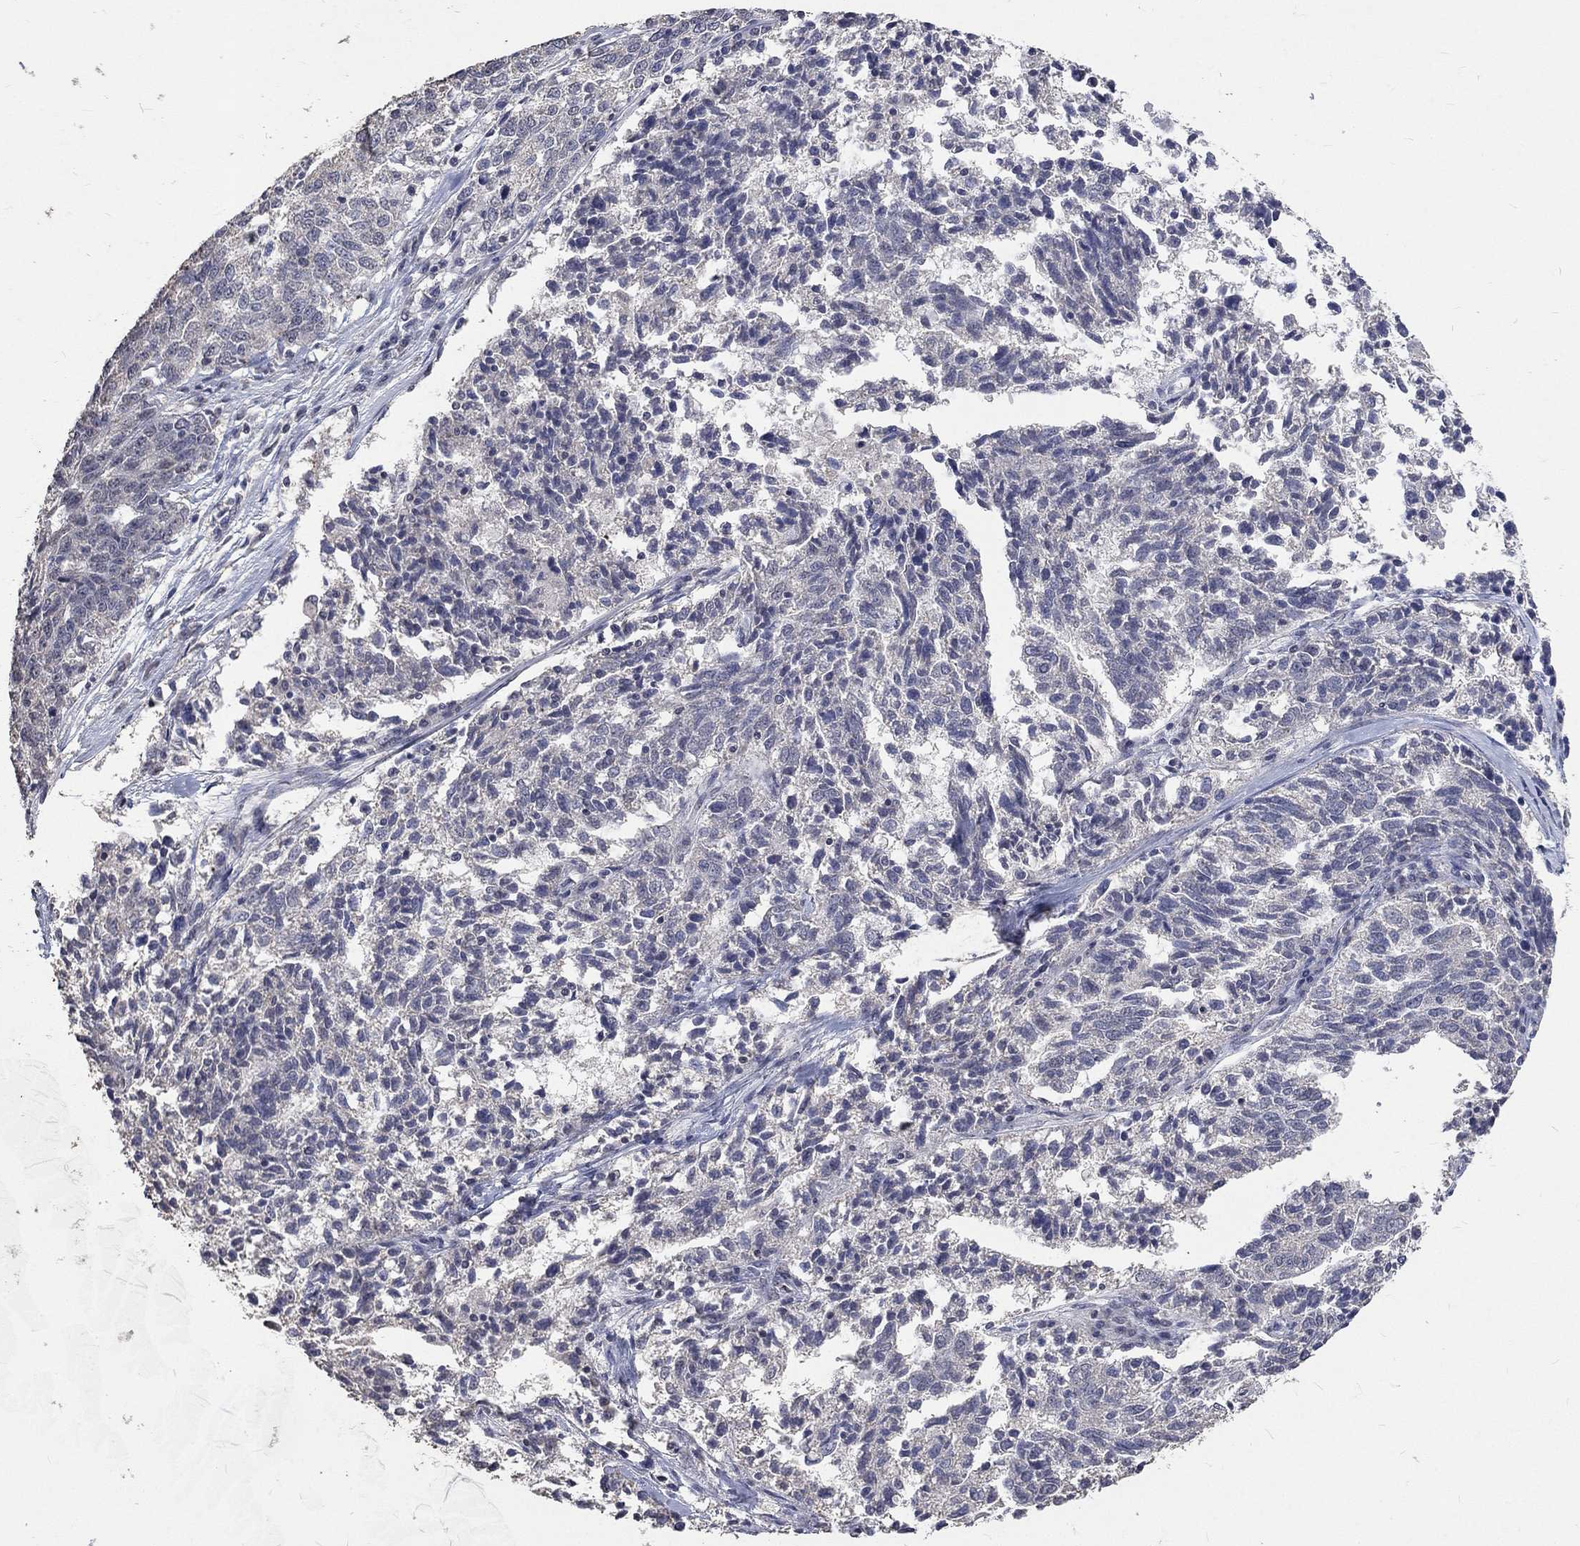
{"staining": {"intensity": "negative", "quantity": "none", "location": "none"}, "tissue": "ovarian cancer", "cell_type": "Tumor cells", "image_type": "cancer", "snomed": [{"axis": "morphology", "description": "Cystadenocarcinoma, serous, NOS"}, {"axis": "topography", "description": "Ovary"}], "caption": "An immunohistochemistry (IHC) micrograph of ovarian serous cystadenocarcinoma is shown. There is no staining in tumor cells of ovarian serous cystadenocarcinoma.", "gene": "SPATA33", "patient": {"sex": "female", "age": 71}}